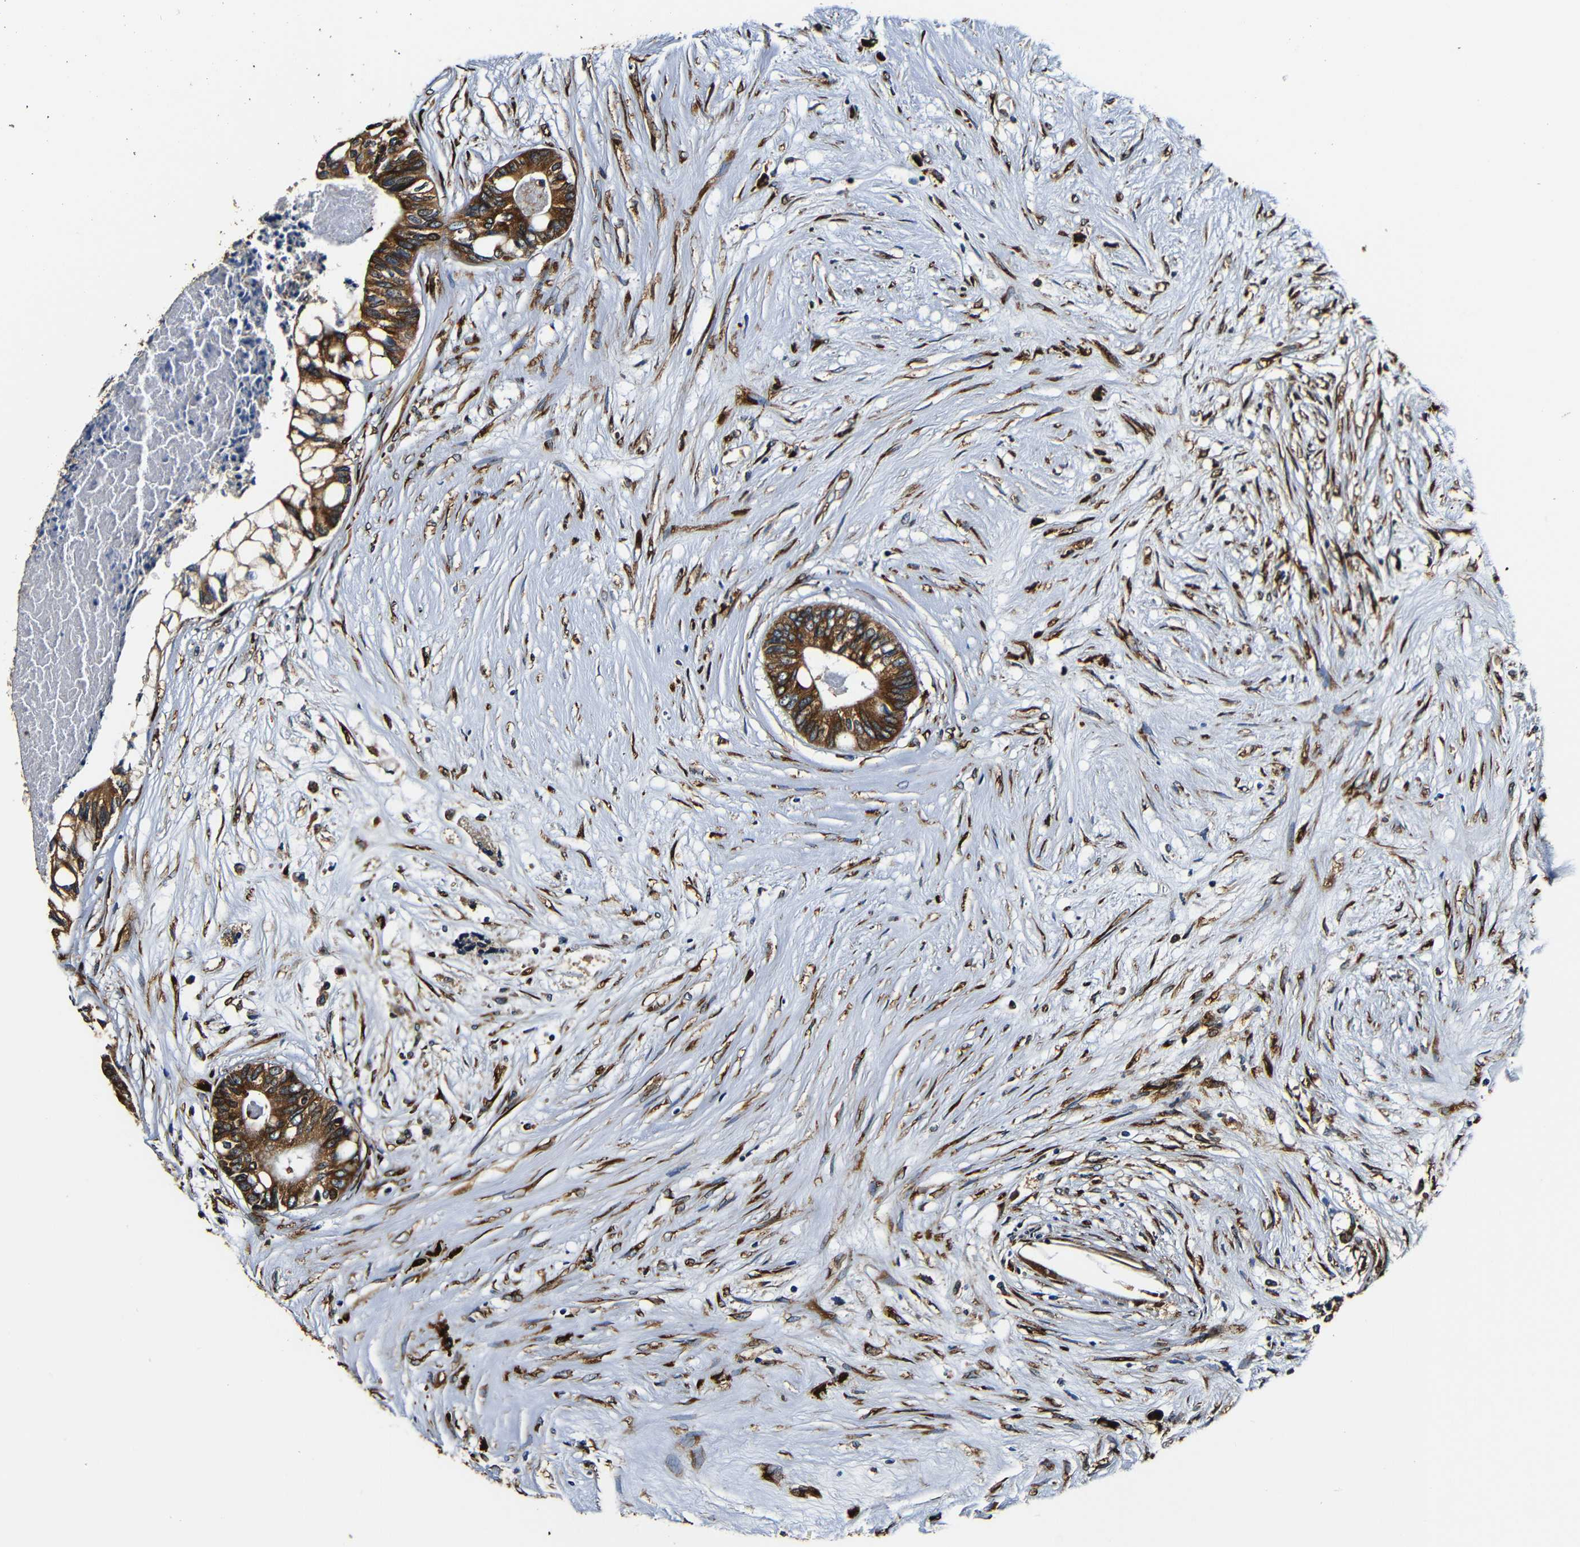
{"staining": {"intensity": "strong", "quantity": ">75%", "location": "cytoplasmic/membranous"}, "tissue": "colorectal cancer", "cell_type": "Tumor cells", "image_type": "cancer", "snomed": [{"axis": "morphology", "description": "Adenocarcinoma, NOS"}, {"axis": "topography", "description": "Rectum"}], "caption": "Tumor cells exhibit strong cytoplasmic/membranous positivity in approximately >75% of cells in colorectal adenocarcinoma.", "gene": "RRBP1", "patient": {"sex": "male", "age": 63}}